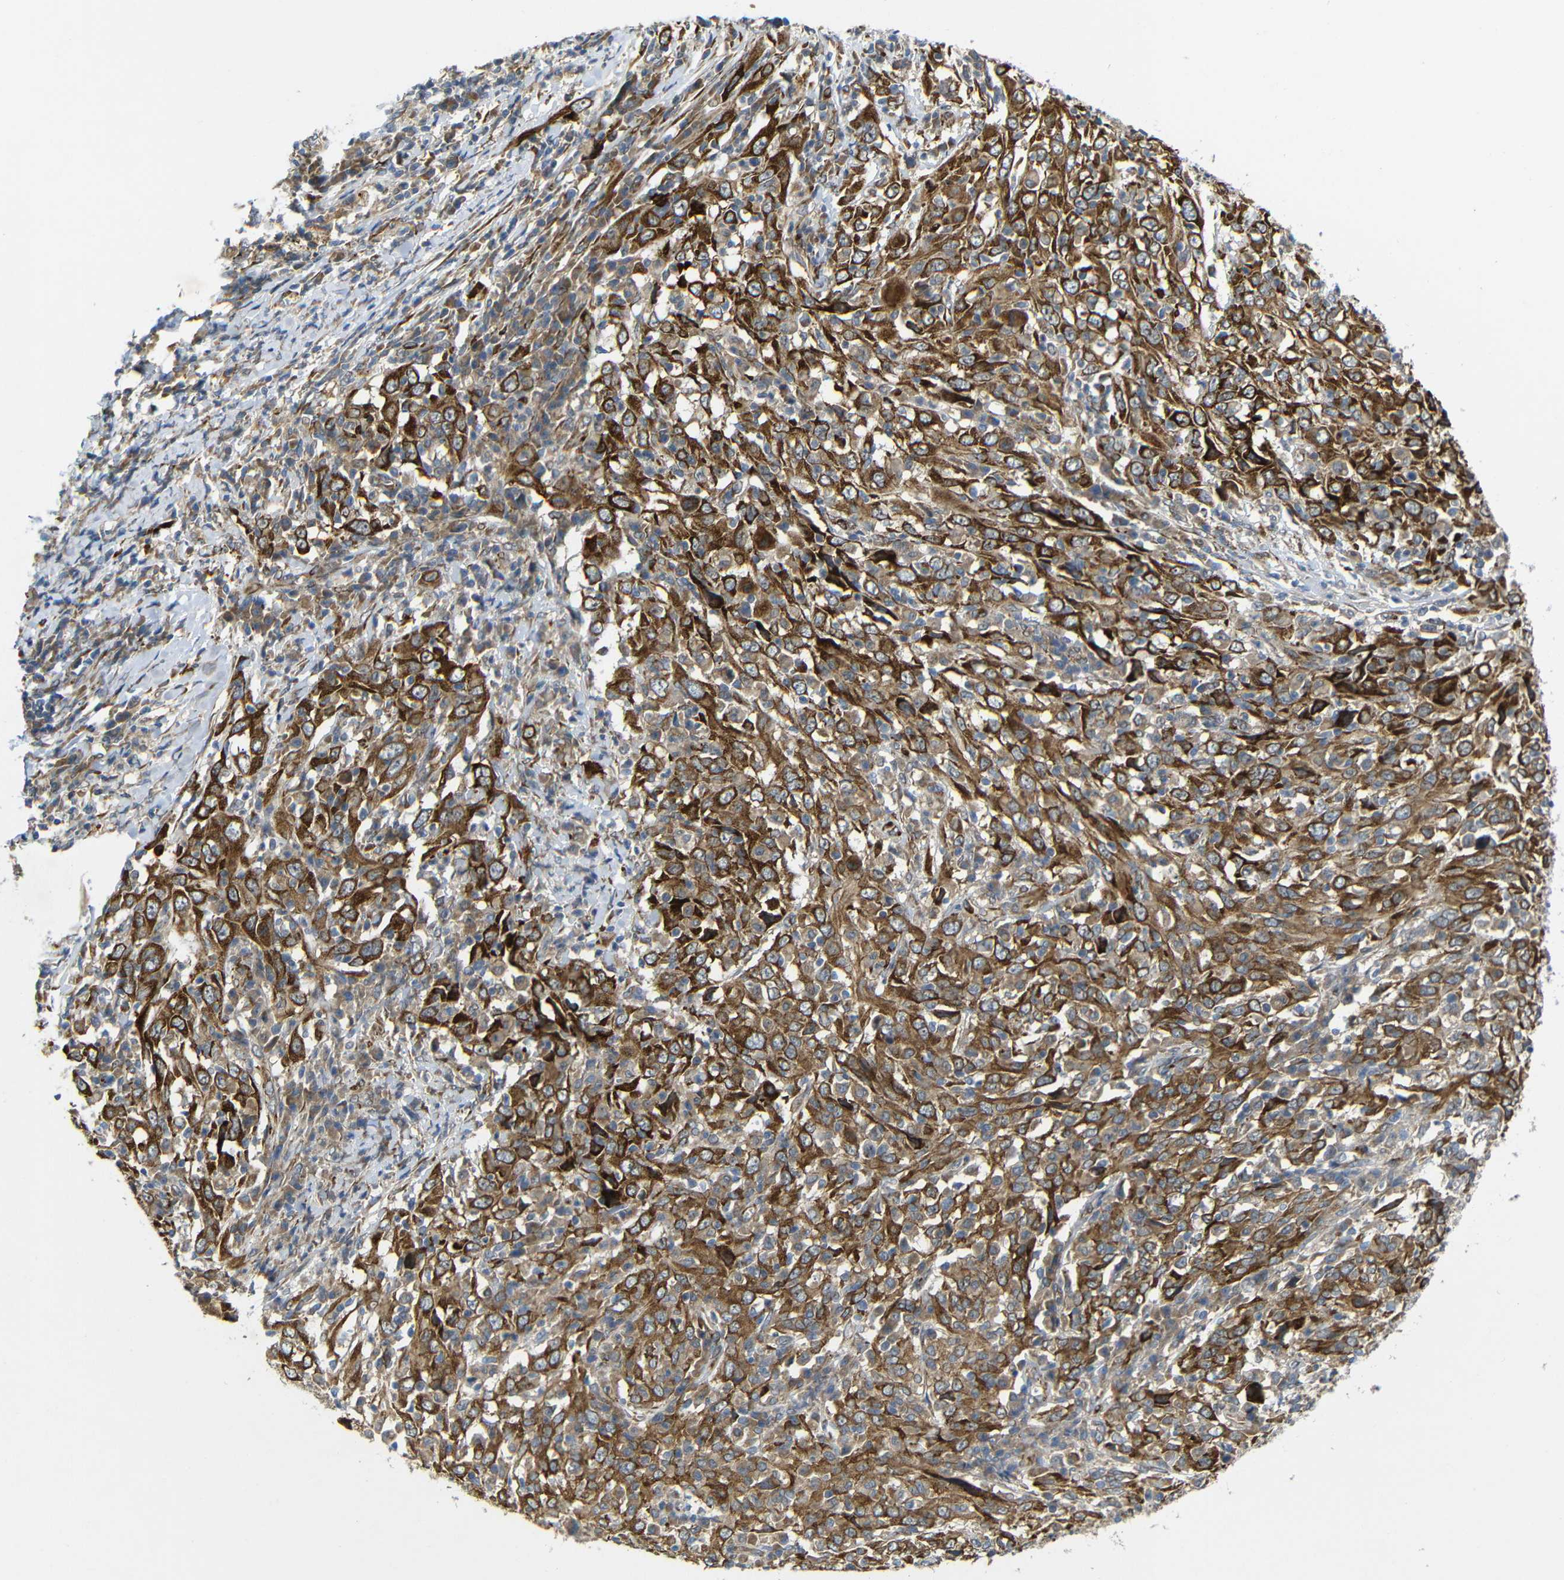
{"staining": {"intensity": "strong", "quantity": ">75%", "location": "cytoplasmic/membranous"}, "tissue": "cervical cancer", "cell_type": "Tumor cells", "image_type": "cancer", "snomed": [{"axis": "morphology", "description": "Squamous cell carcinoma, NOS"}, {"axis": "topography", "description": "Cervix"}], "caption": "Squamous cell carcinoma (cervical) tissue reveals strong cytoplasmic/membranous expression in about >75% of tumor cells The staining is performed using DAB (3,3'-diaminobenzidine) brown chromogen to label protein expression. The nuclei are counter-stained blue using hematoxylin.", "gene": "P3H2", "patient": {"sex": "female", "age": 46}}